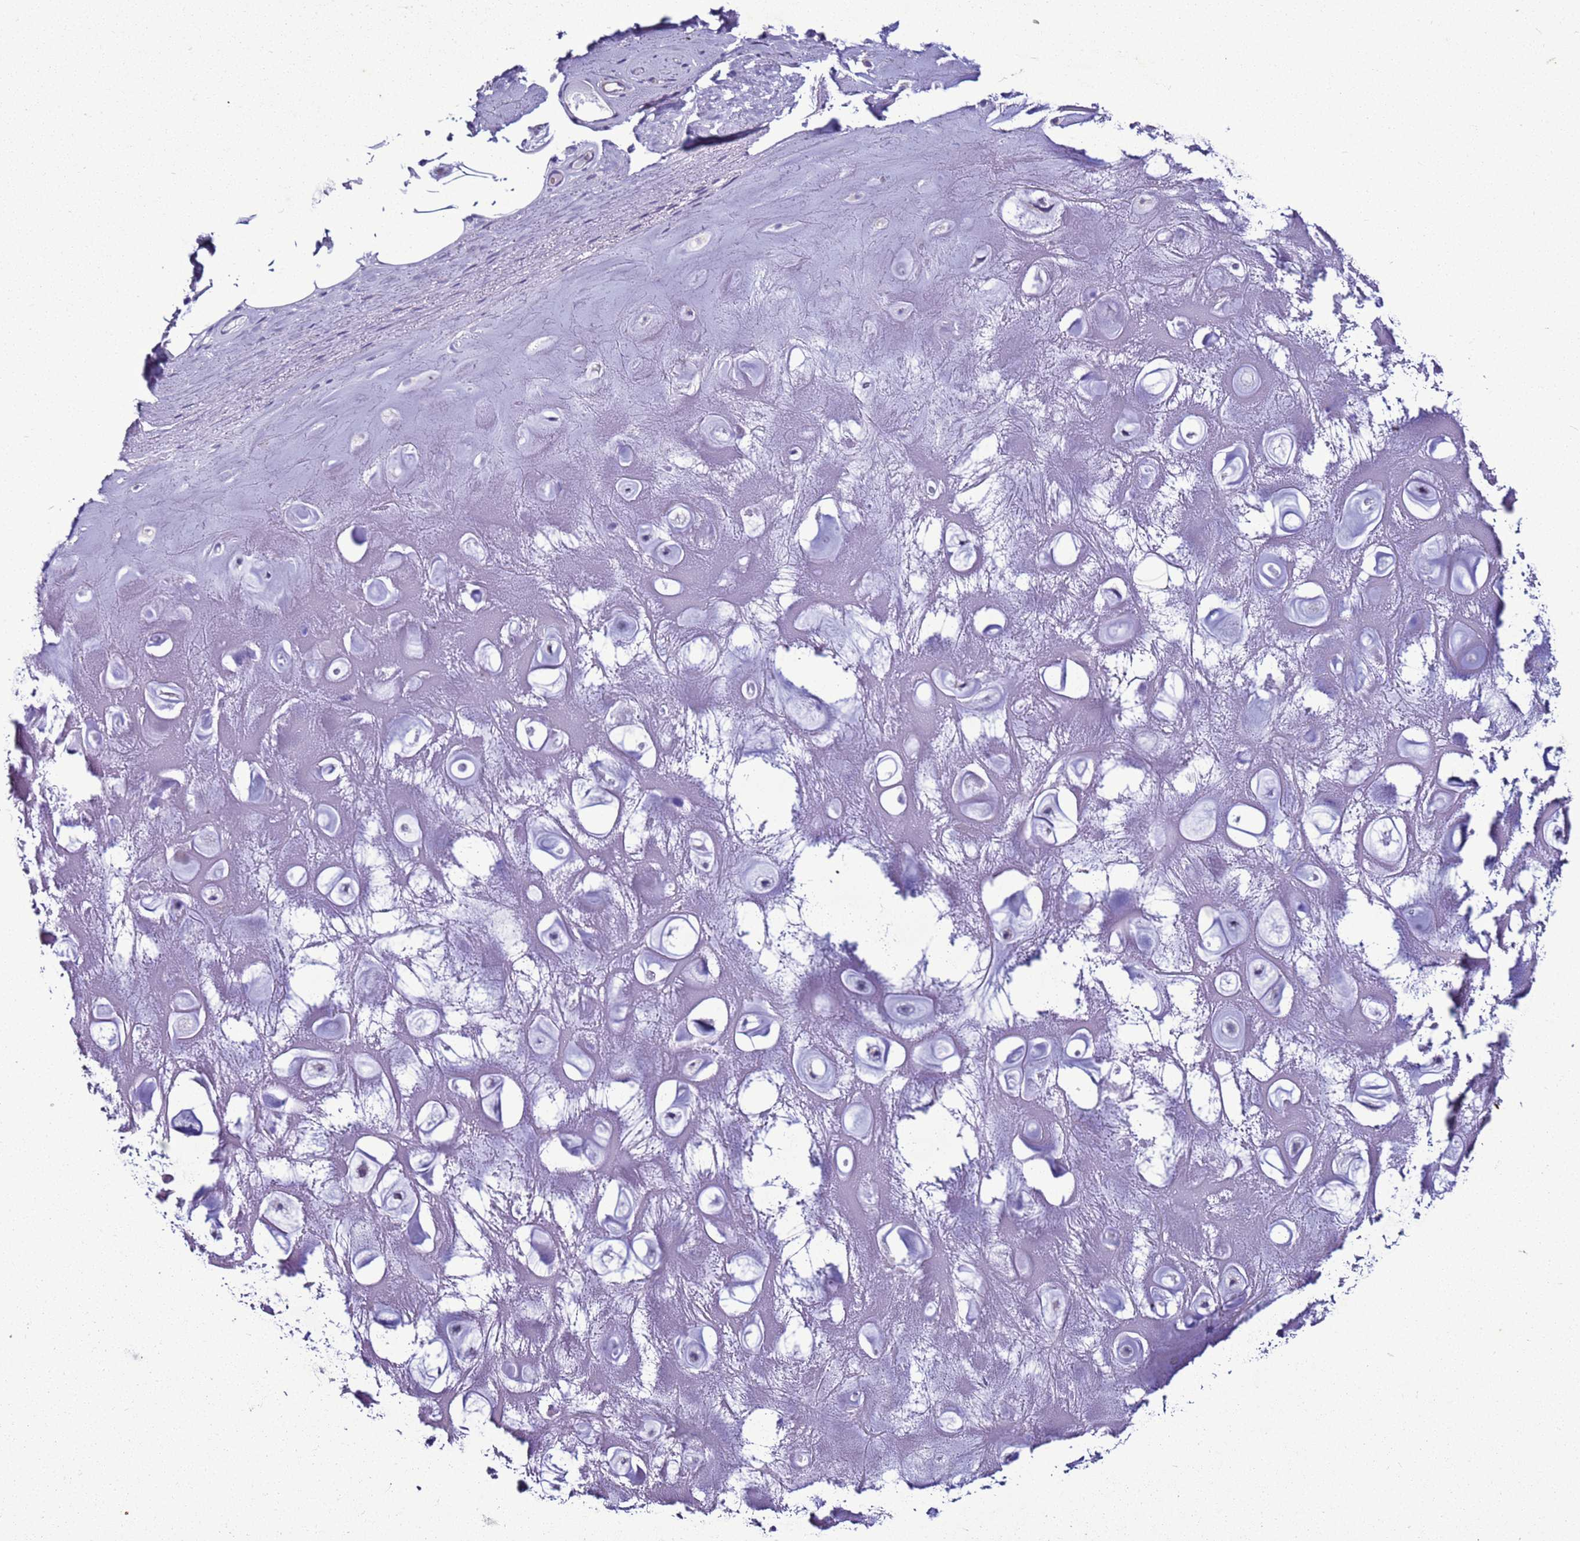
{"staining": {"intensity": "negative", "quantity": "none", "location": "none"}, "tissue": "adipose tissue", "cell_type": "Adipocytes", "image_type": "normal", "snomed": [{"axis": "morphology", "description": "Normal tissue, NOS"}, {"axis": "topography", "description": "Cartilage tissue"}], "caption": "Immunohistochemical staining of unremarkable adipose tissue displays no significant staining in adipocytes.", "gene": "LRRC10B", "patient": {"sex": "male", "age": 81}}